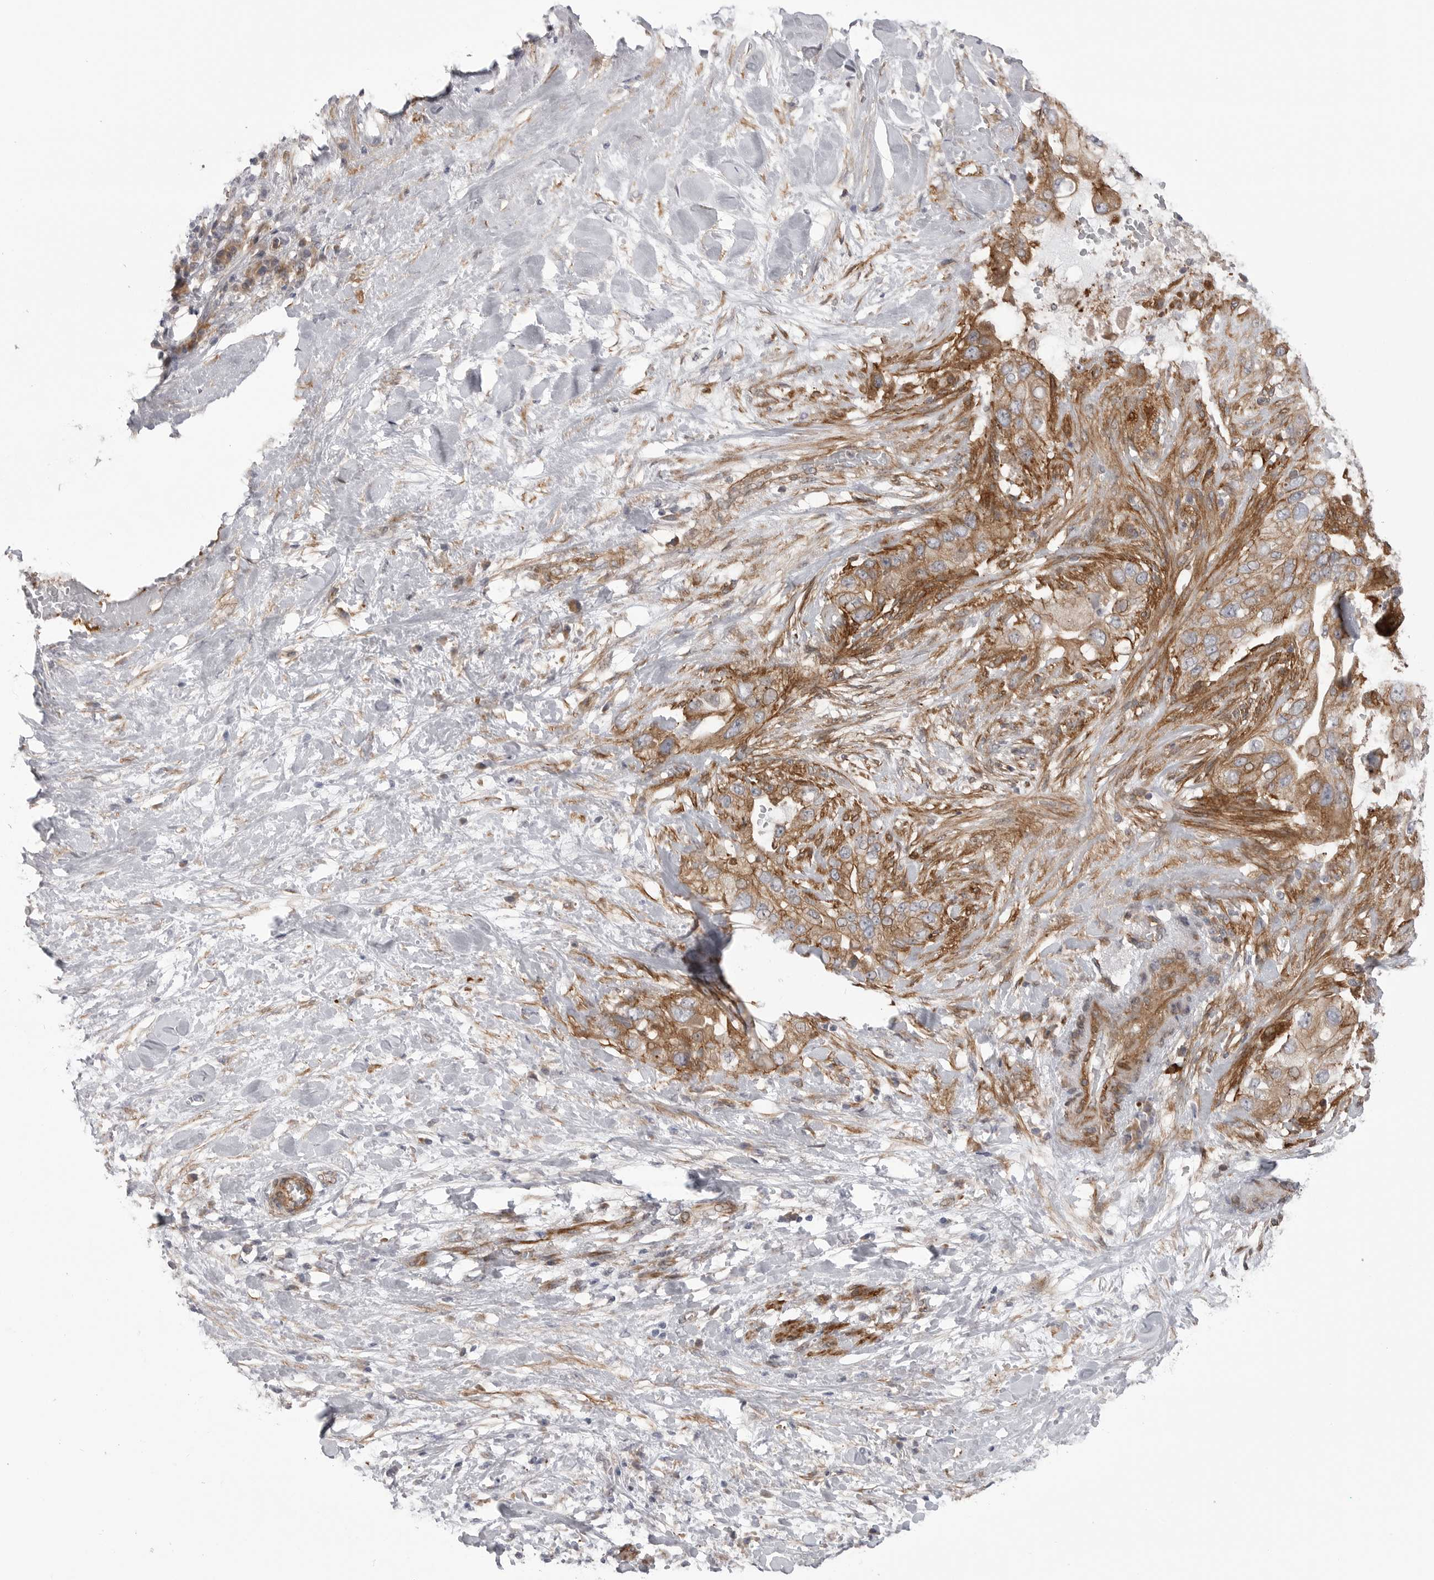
{"staining": {"intensity": "moderate", "quantity": ">75%", "location": "cytoplasmic/membranous"}, "tissue": "pancreatic cancer", "cell_type": "Tumor cells", "image_type": "cancer", "snomed": [{"axis": "morphology", "description": "Inflammation, NOS"}, {"axis": "morphology", "description": "Adenocarcinoma, NOS"}, {"axis": "topography", "description": "Pancreas"}], "caption": "Immunohistochemical staining of pancreatic adenocarcinoma demonstrates medium levels of moderate cytoplasmic/membranous protein positivity in approximately >75% of tumor cells.", "gene": "SCP2", "patient": {"sex": "female", "age": 56}}